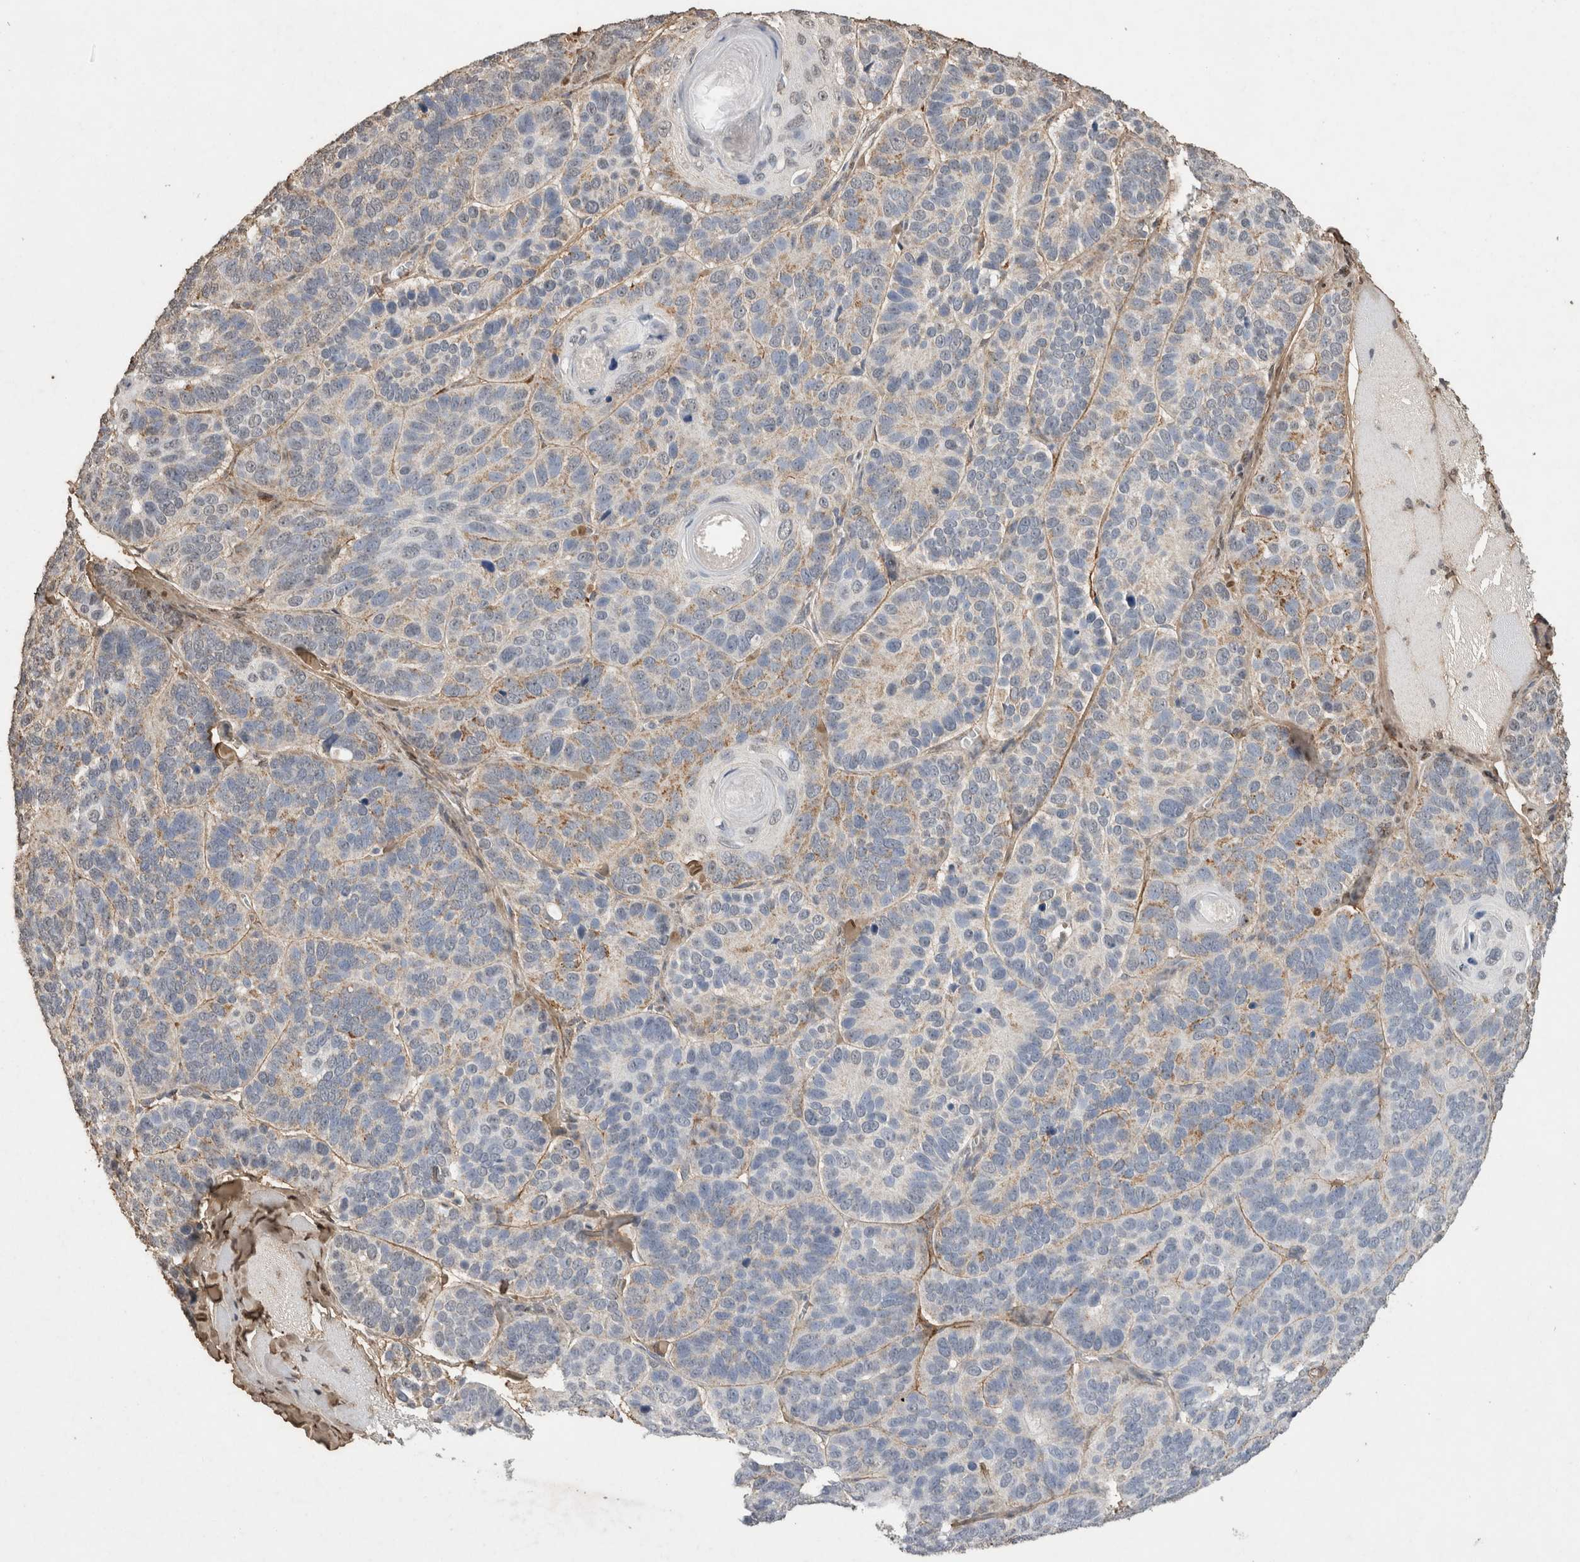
{"staining": {"intensity": "moderate", "quantity": "25%-75%", "location": "cytoplasmic/membranous"}, "tissue": "skin cancer", "cell_type": "Tumor cells", "image_type": "cancer", "snomed": [{"axis": "morphology", "description": "Basal cell carcinoma"}, {"axis": "topography", "description": "Skin"}], "caption": "Protein positivity by immunohistochemistry displays moderate cytoplasmic/membranous positivity in approximately 25%-75% of tumor cells in skin cancer.", "gene": "C1QTNF5", "patient": {"sex": "male", "age": 62}}